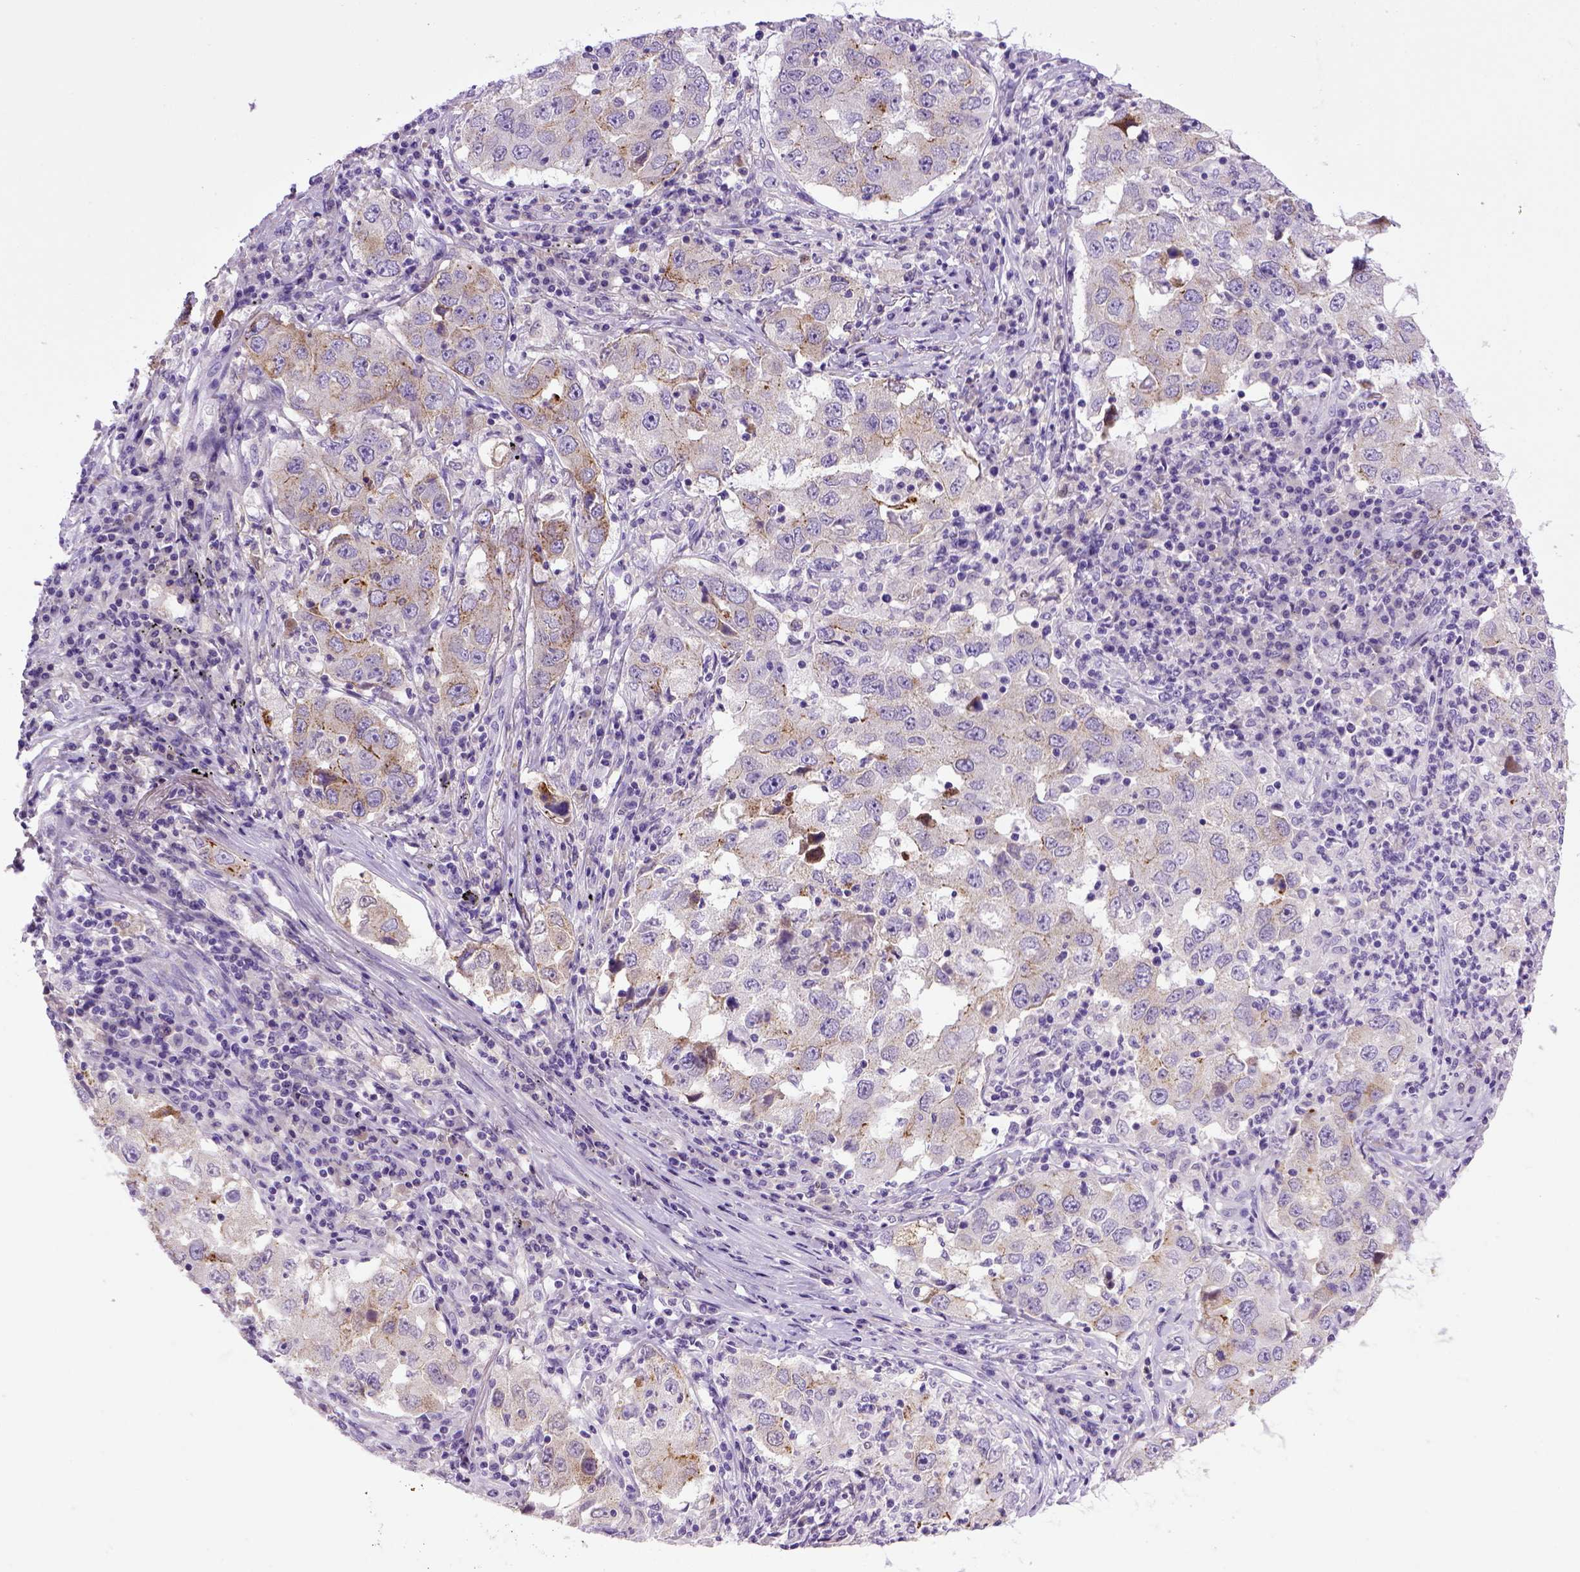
{"staining": {"intensity": "moderate", "quantity": "<25%", "location": "cytoplasmic/membranous"}, "tissue": "lung cancer", "cell_type": "Tumor cells", "image_type": "cancer", "snomed": [{"axis": "morphology", "description": "Adenocarcinoma, NOS"}, {"axis": "topography", "description": "Lung"}], "caption": "A brown stain labels moderate cytoplasmic/membranous positivity of a protein in lung cancer (adenocarcinoma) tumor cells. (DAB (3,3'-diaminobenzidine) = brown stain, brightfield microscopy at high magnification).", "gene": "CDH1", "patient": {"sex": "male", "age": 73}}